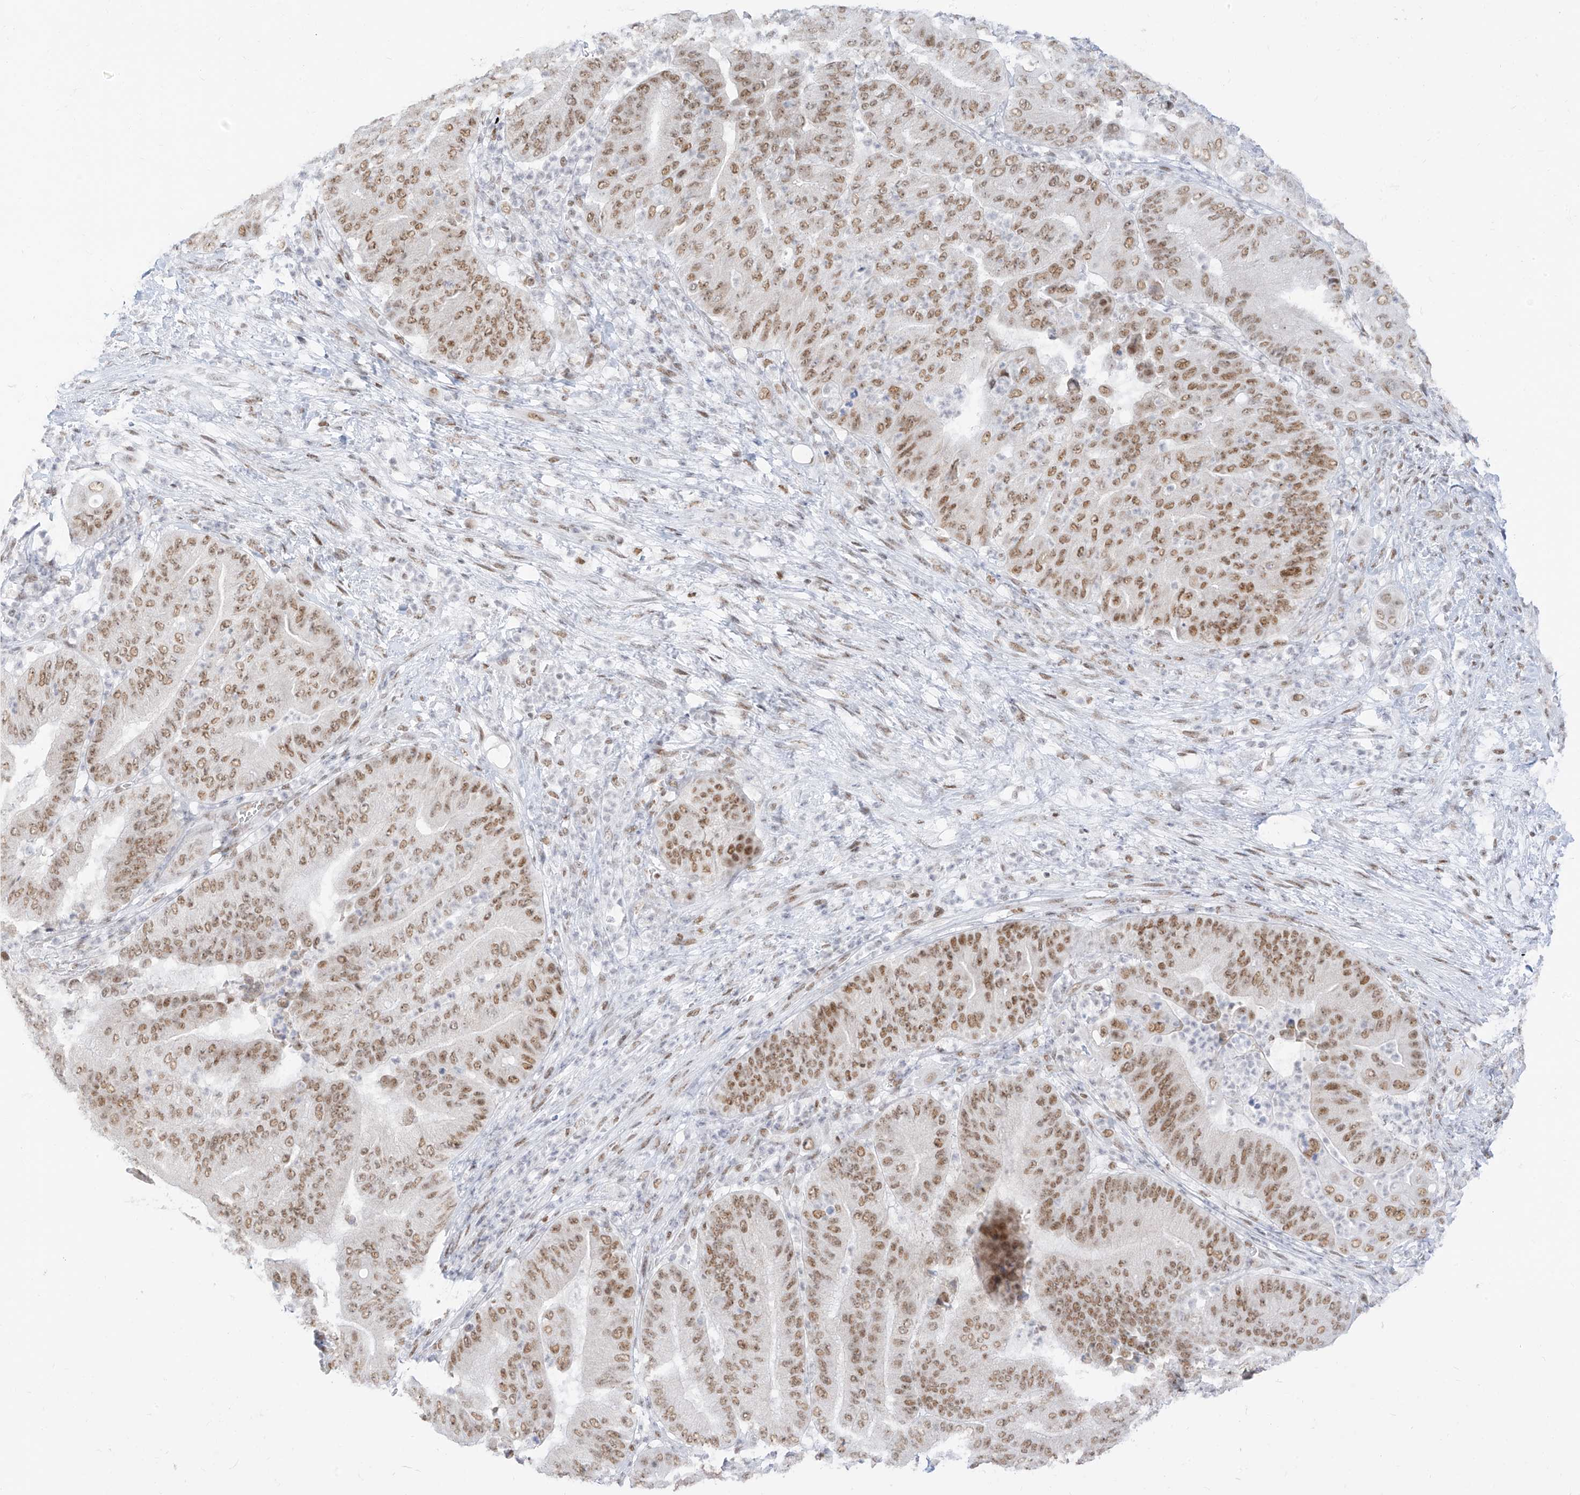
{"staining": {"intensity": "moderate", "quantity": ">75%", "location": "nuclear"}, "tissue": "pancreatic cancer", "cell_type": "Tumor cells", "image_type": "cancer", "snomed": [{"axis": "morphology", "description": "Adenocarcinoma, NOS"}, {"axis": "topography", "description": "Pancreas"}], "caption": "This histopathology image displays IHC staining of human pancreatic cancer, with medium moderate nuclear positivity in about >75% of tumor cells.", "gene": "SUPT5H", "patient": {"sex": "female", "age": 77}}